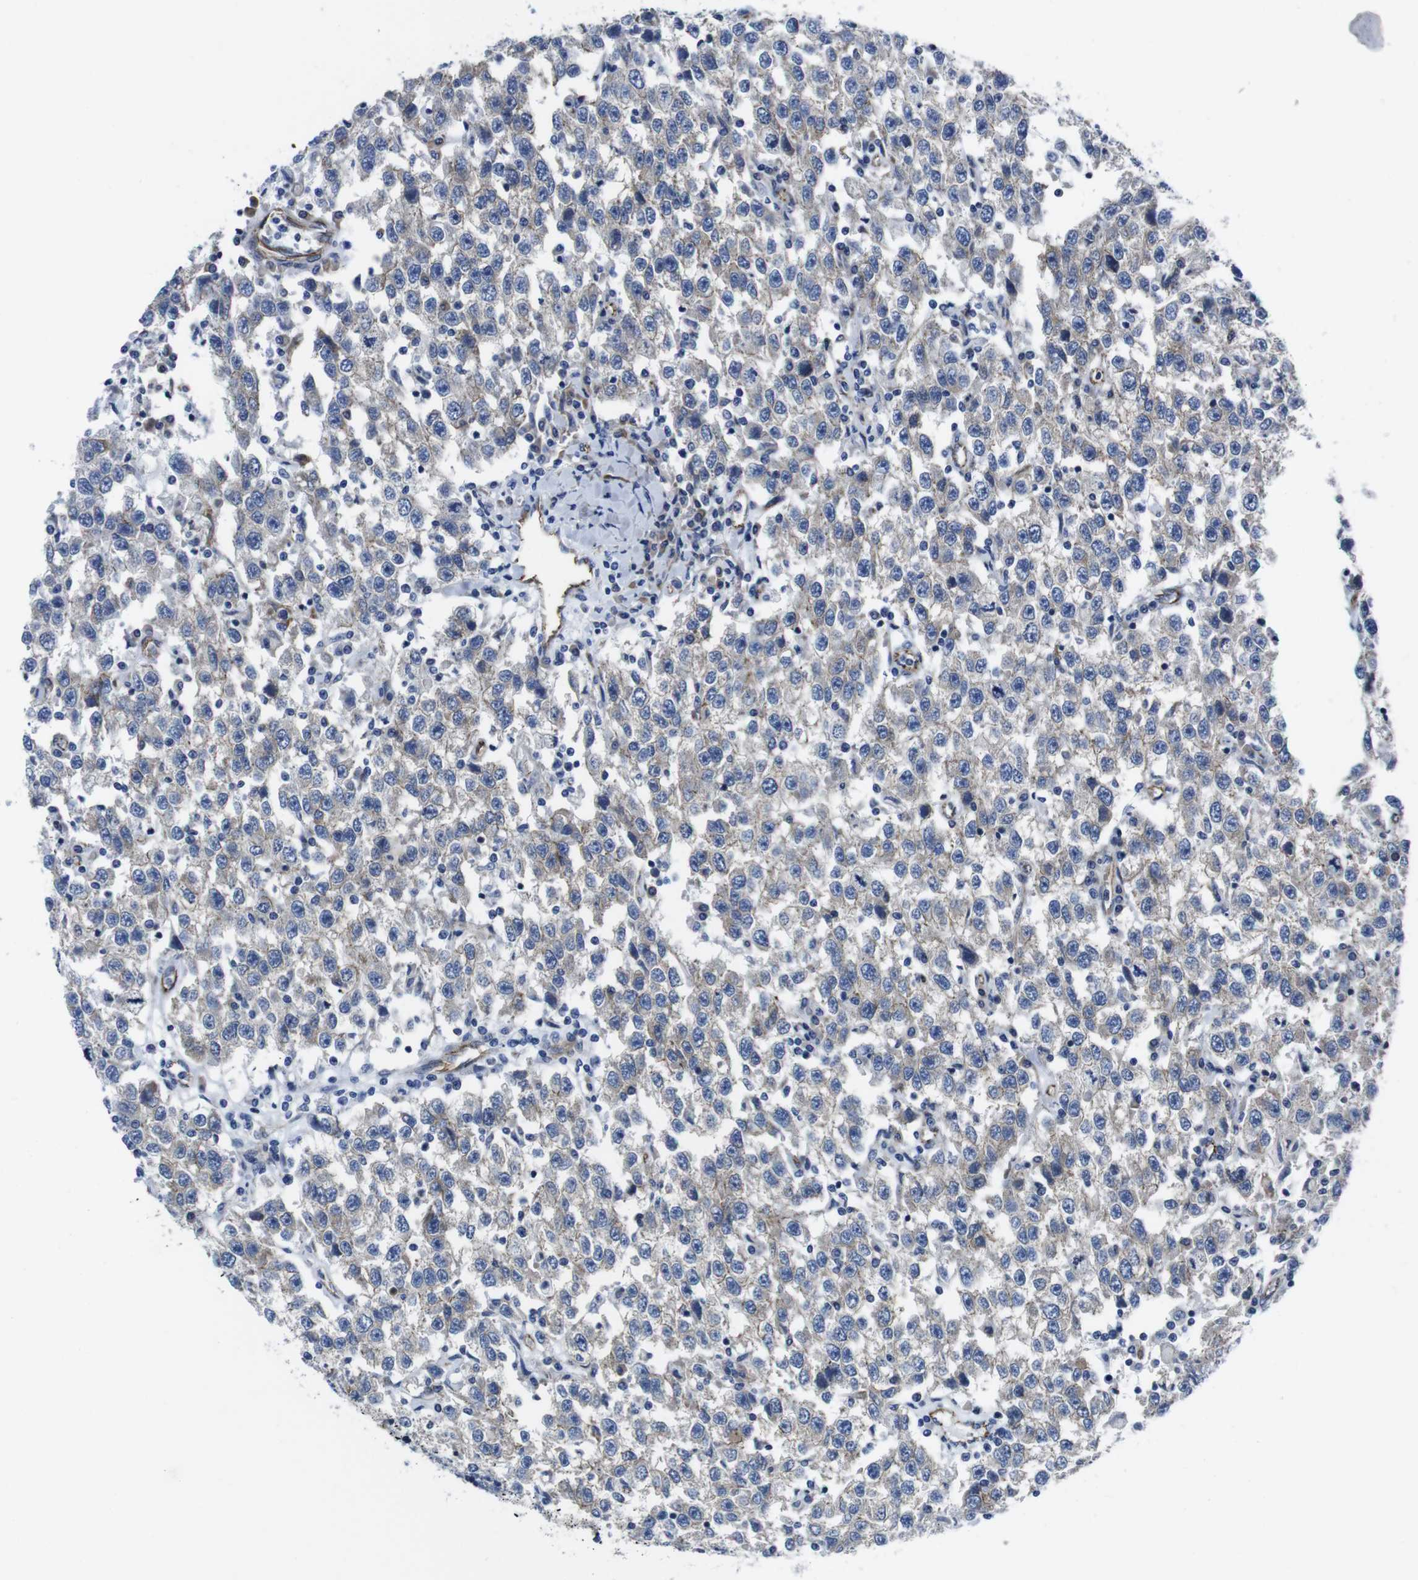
{"staining": {"intensity": "negative", "quantity": "none", "location": "none"}, "tissue": "testis cancer", "cell_type": "Tumor cells", "image_type": "cancer", "snomed": [{"axis": "morphology", "description": "Seminoma, NOS"}, {"axis": "topography", "description": "Testis"}], "caption": "Immunohistochemical staining of seminoma (testis) shows no significant staining in tumor cells.", "gene": "NUMB", "patient": {"sex": "male", "age": 41}}